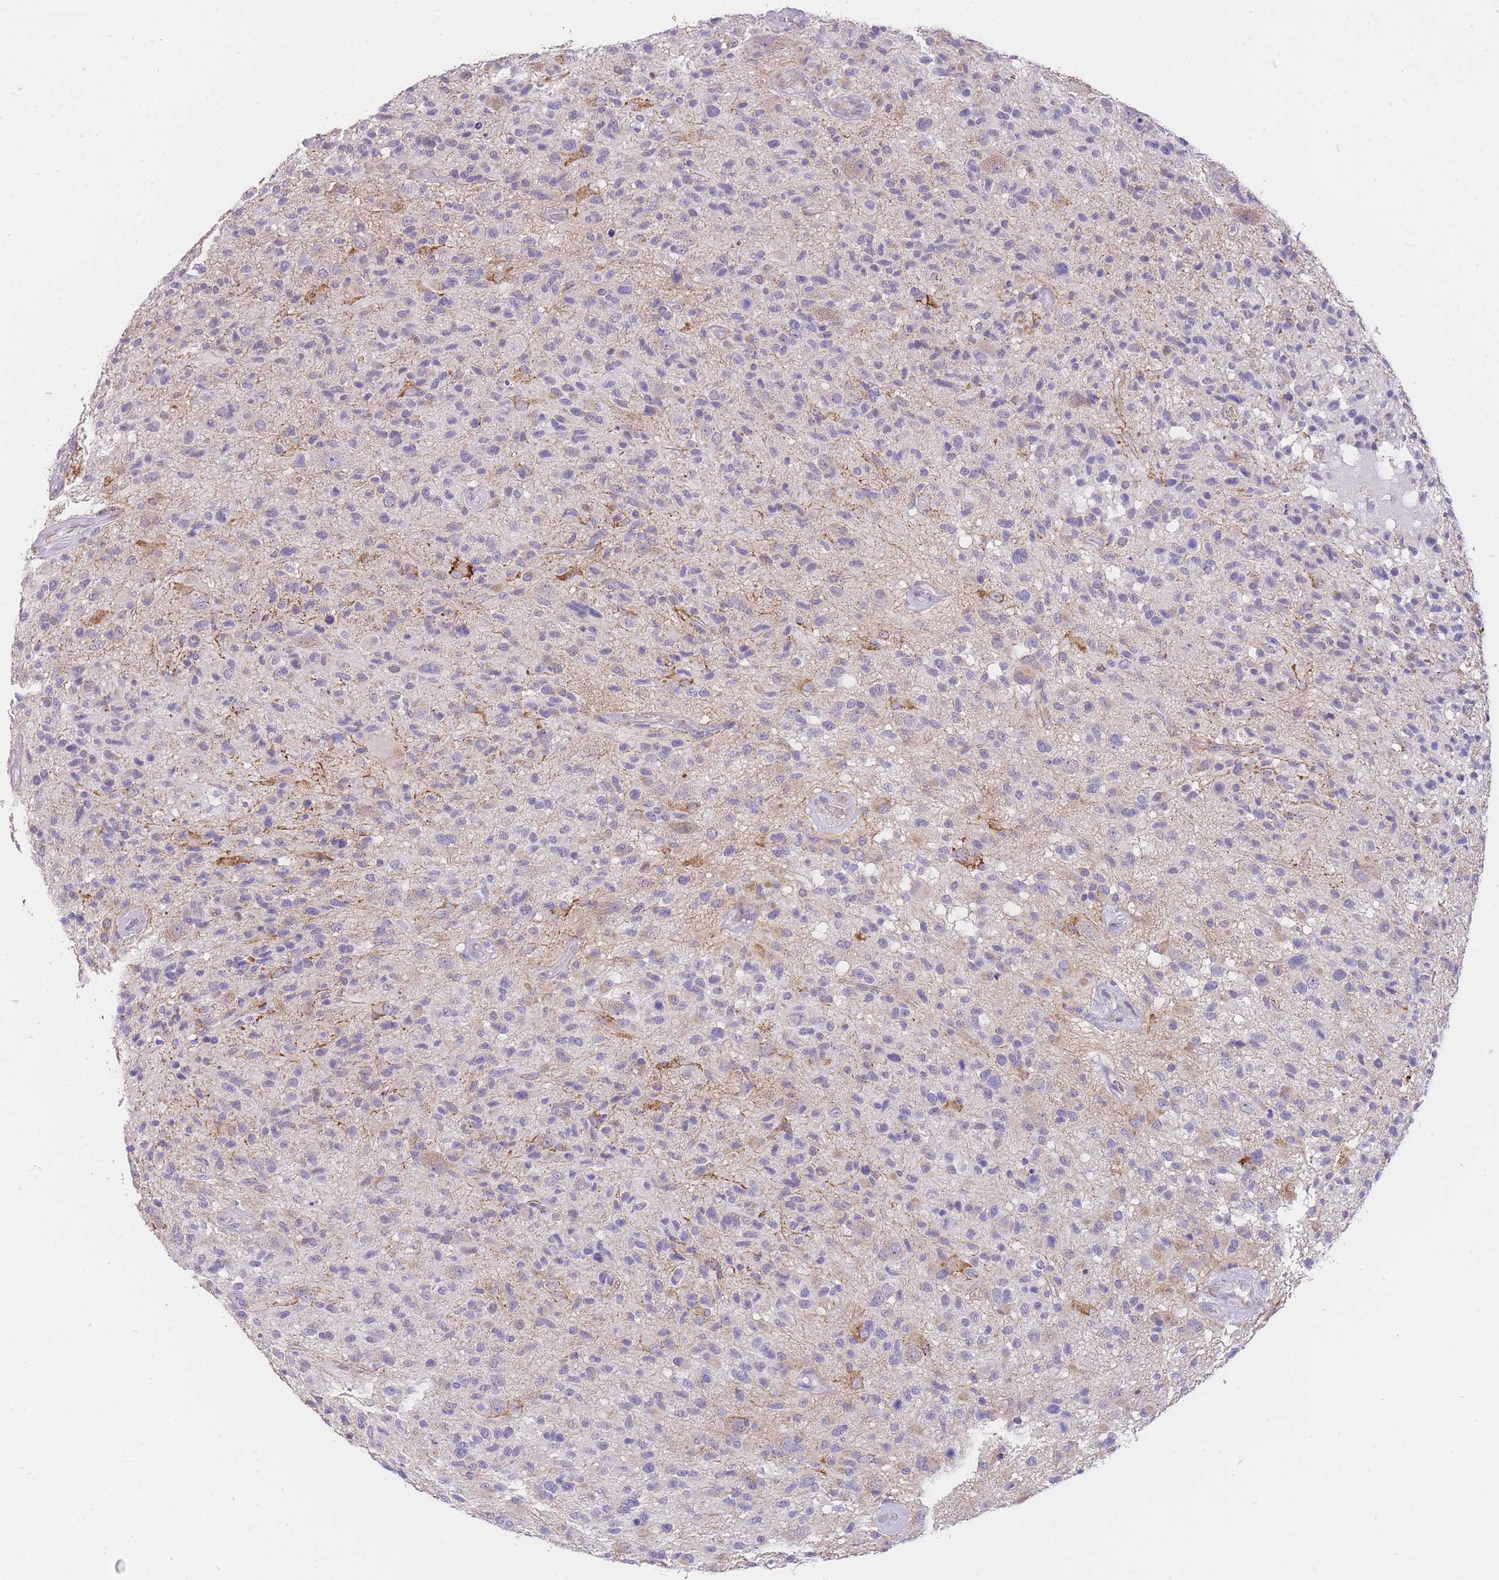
{"staining": {"intensity": "negative", "quantity": "none", "location": "none"}, "tissue": "glioma", "cell_type": "Tumor cells", "image_type": "cancer", "snomed": [{"axis": "morphology", "description": "Glioma, malignant, High grade"}, {"axis": "morphology", "description": "Glioblastoma, NOS"}, {"axis": "topography", "description": "Brain"}], "caption": "High power microscopy histopathology image of an IHC histopathology image of glioblastoma, revealing no significant staining in tumor cells.", "gene": "C2orf88", "patient": {"sex": "male", "age": 60}}